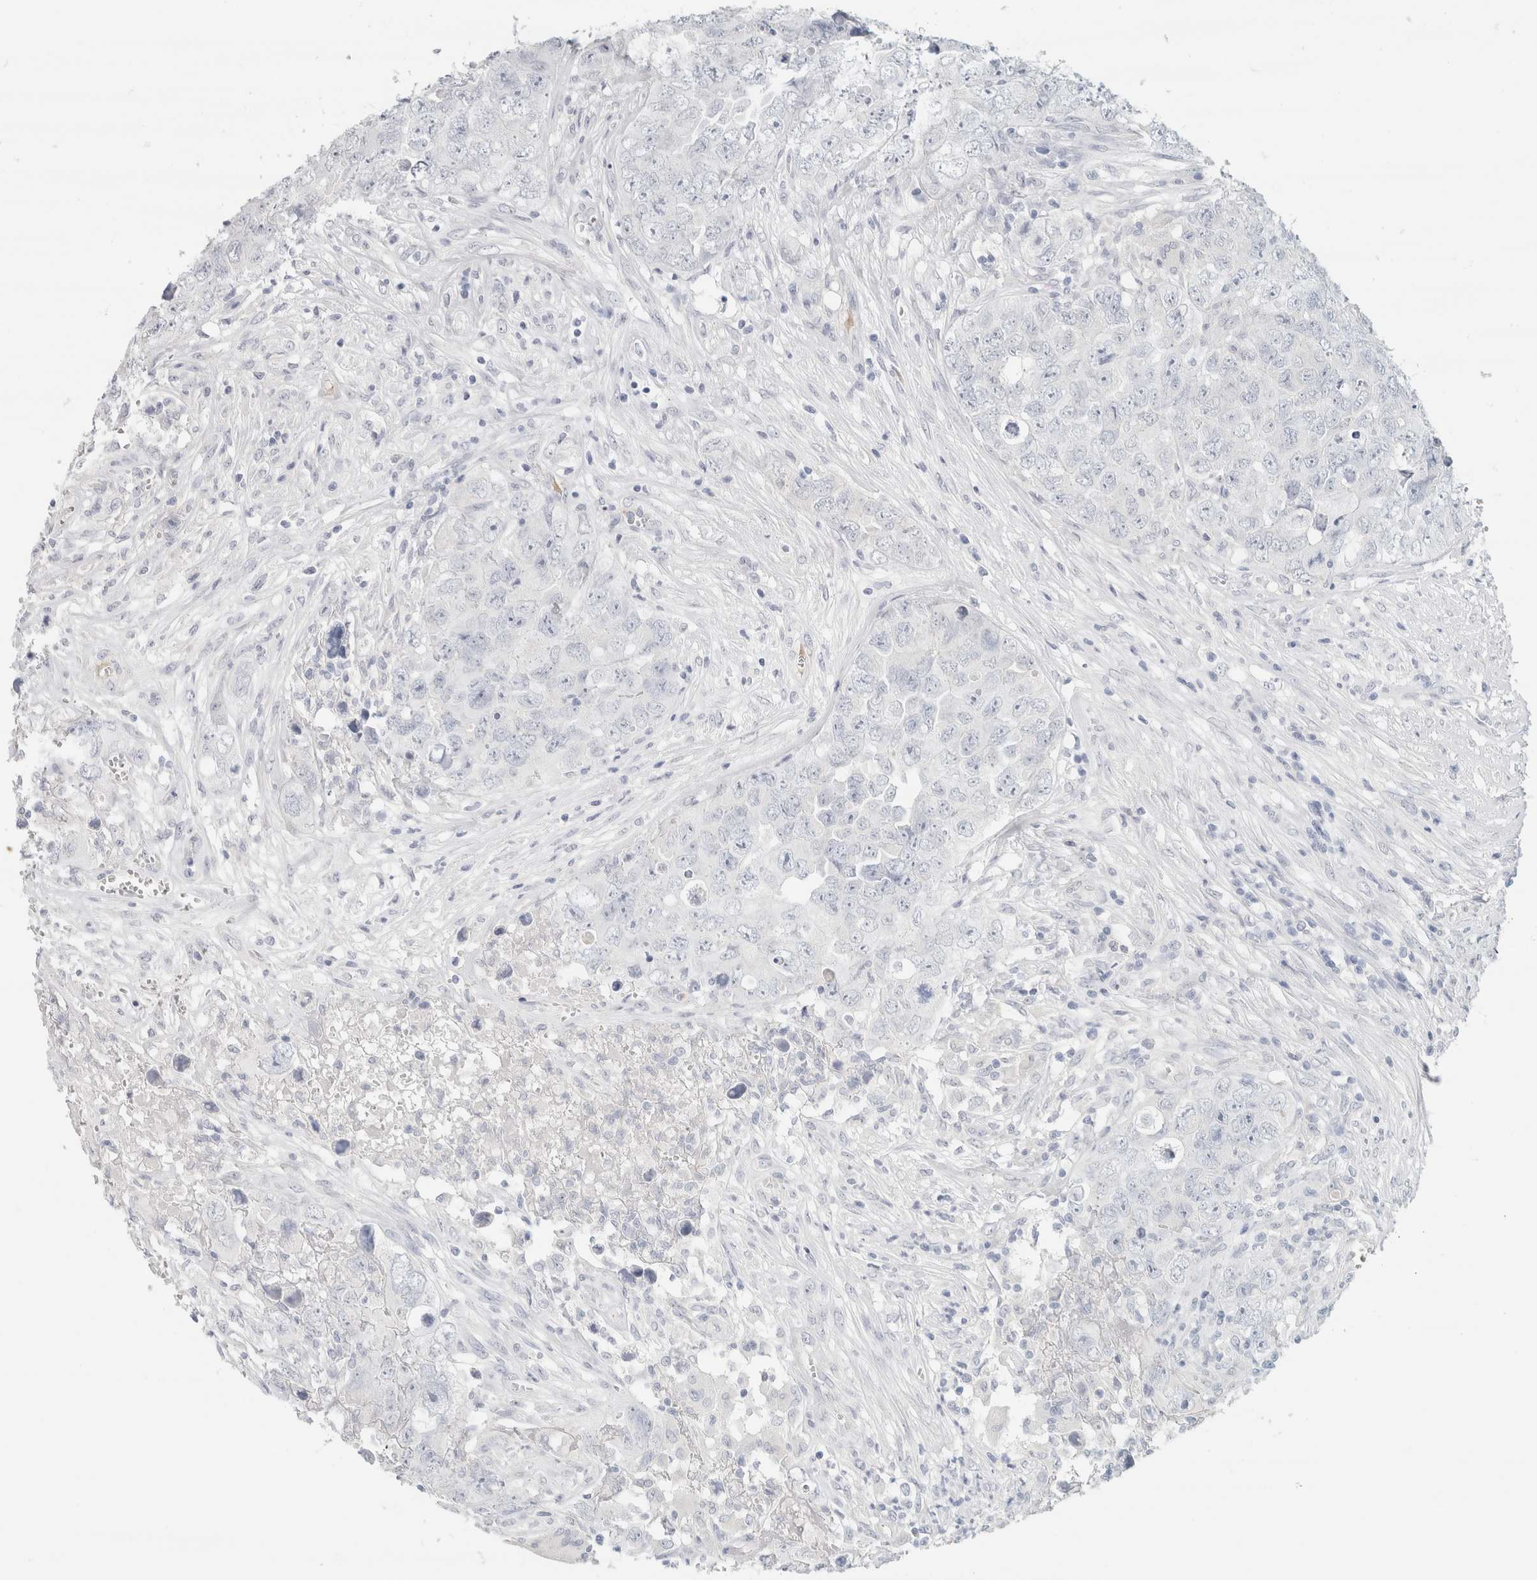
{"staining": {"intensity": "negative", "quantity": "none", "location": "none"}, "tissue": "testis cancer", "cell_type": "Tumor cells", "image_type": "cancer", "snomed": [{"axis": "morphology", "description": "Seminoma, NOS"}, {"axis": "morphology", "description": "Carcinoma, Embryonal, NOS"}, {"axis": "topography", "description": "Testis"}], "caption": "The micrograph reveals no staining of tumor cells in seminoma (testis).", "gene": "IL6", "patient": {"sex": "male", "age": 43}}